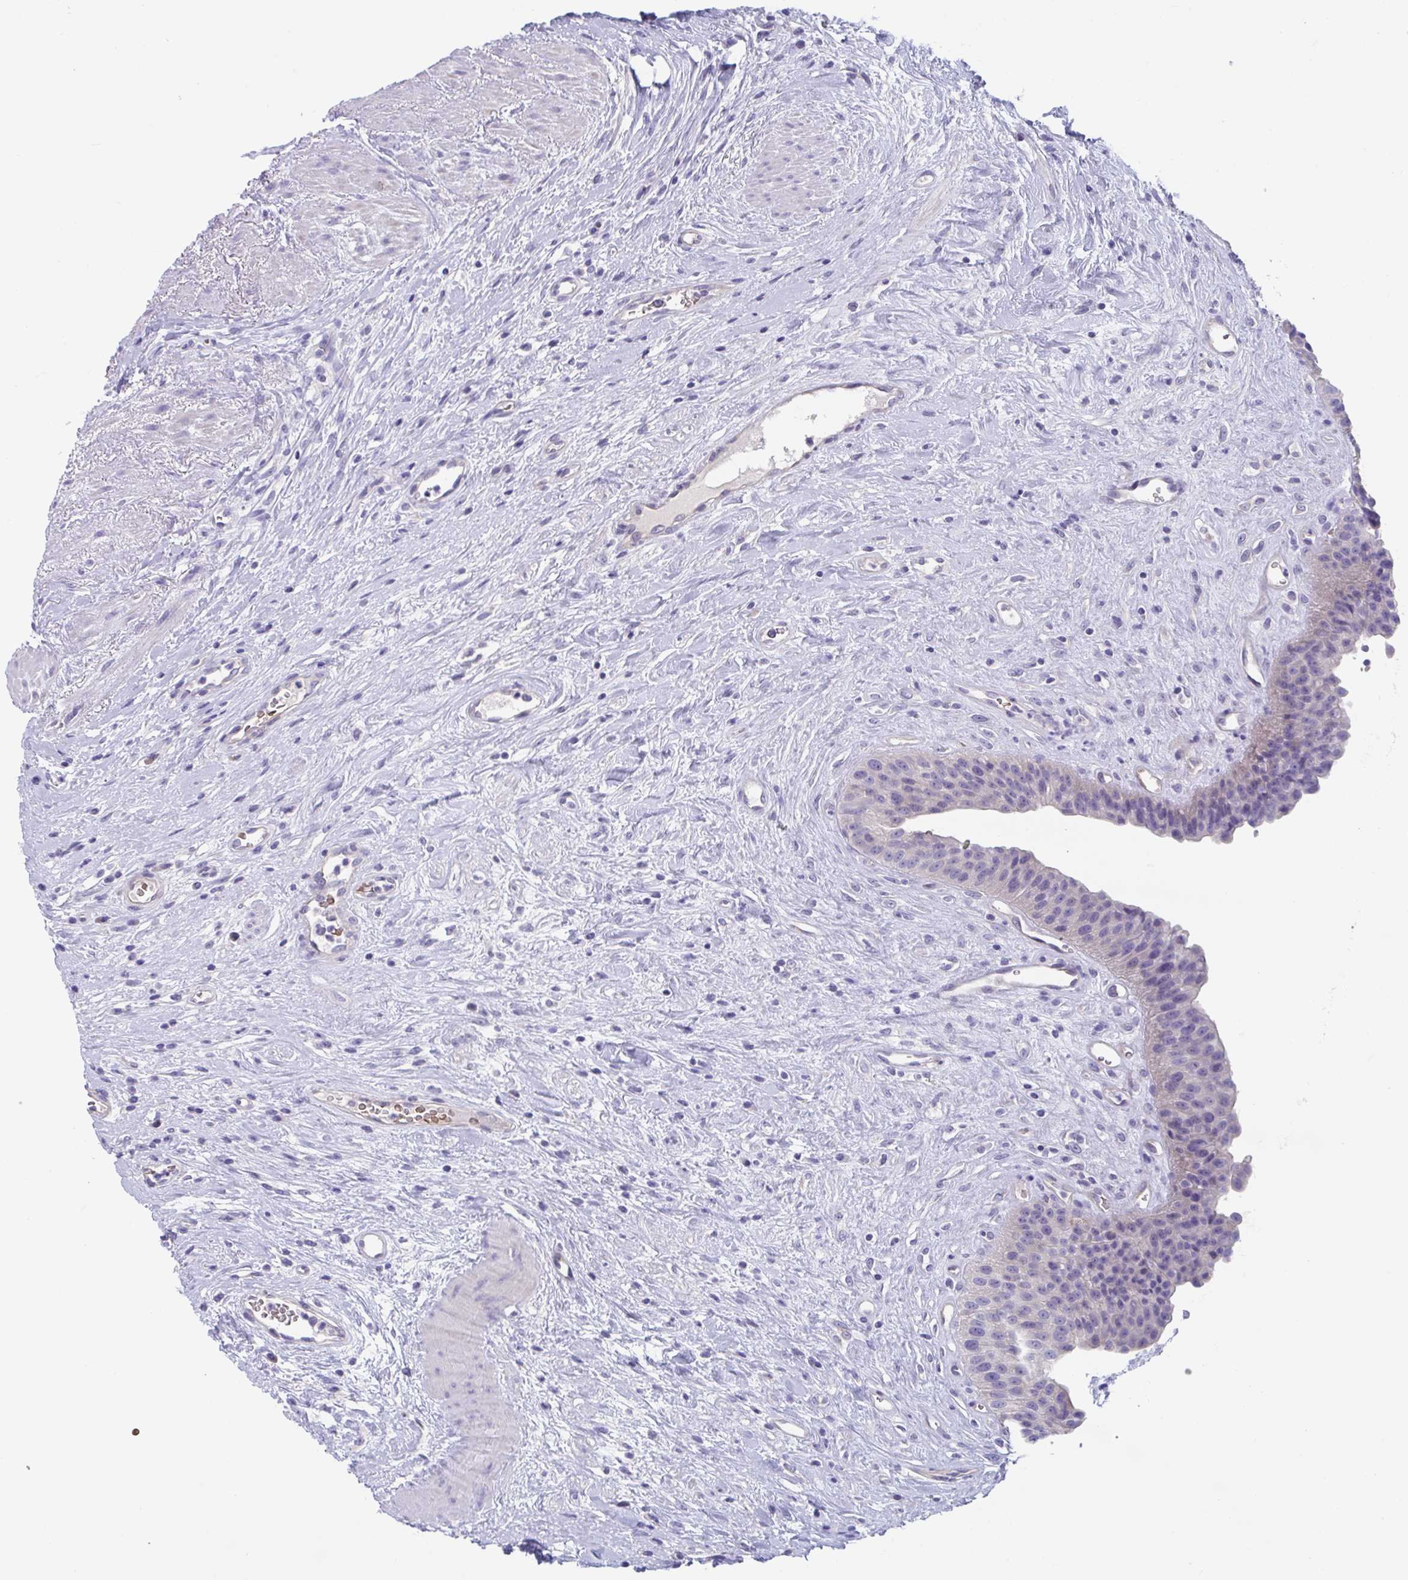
{"staining": {"intensity": "negative", "quantity": "none", "location": "none"}, "tissue": "urinary bladder", "cell_type": "Urothelial cells", "image_type": "normal", "snomed": [{"axis": "morphology", "description": "Normal tissue, NOS"}, {"axis": "topography", "description": "Urinary bladder"}], "caption": "Immunohistochemistry histopathology image of benign human urinary bladder stained for a protein (brown), which displays no positivity in urothelial cells.", "gene": "TTC30A", "patient": {"sex": "female", "age": 56}}